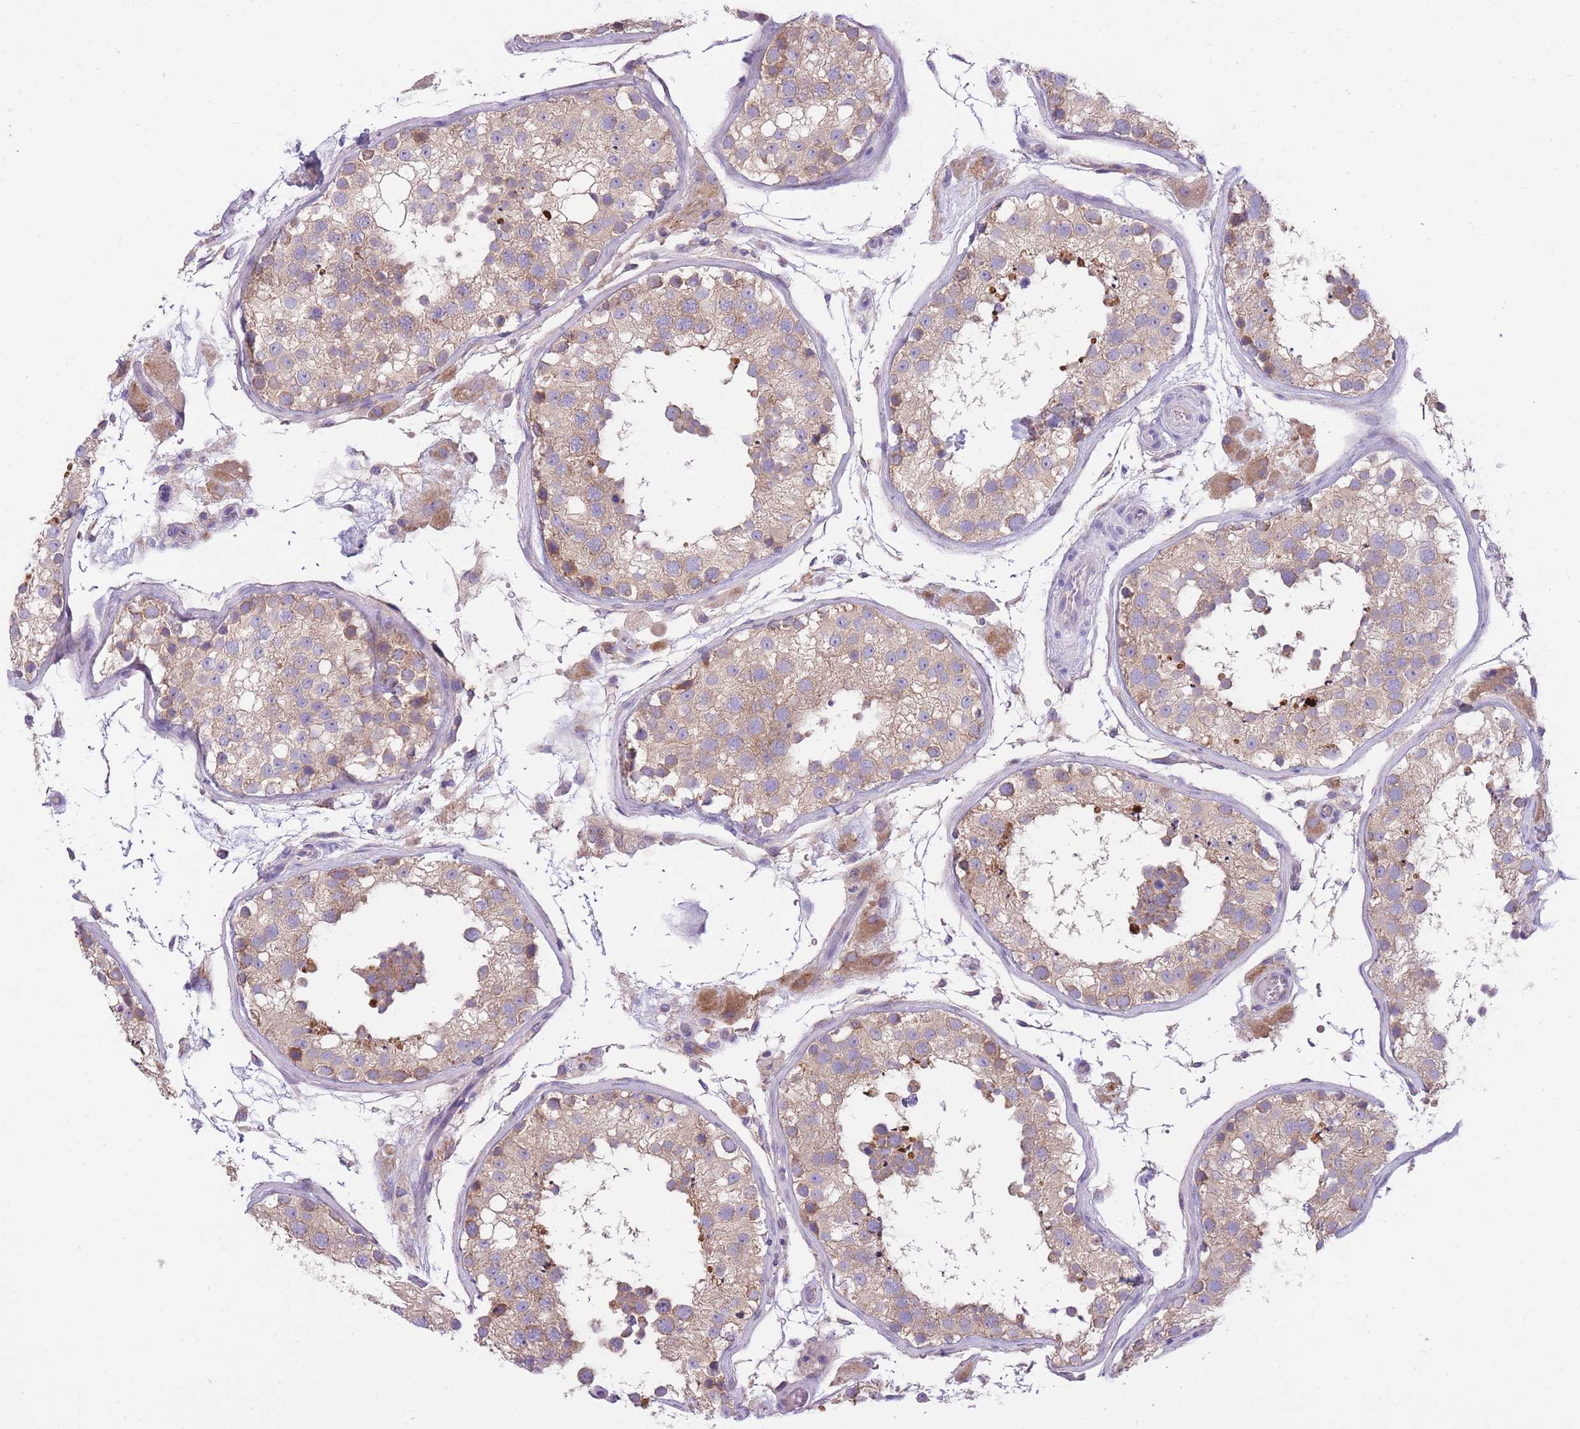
{"staining": {"intensity": "moderate", "quantity": ">75%", "location": "cytoplasmic/membranous"}, "tissue": "testis", "cell_type": "Cells in seminiferous ducts", "image_type": "normal", "snomed": [{"axis": "morphology", "description": "Normal tissue, NOS"}, {"axis": "topography", "description": "Testis"}], "caption": "Cells in seminiferous ducts reveal medium levels of moderate cytoplasmic/membranous positivity in approximately >75% of cells in unremarkable testis.", "gene": "COPG1", "patient": {"sex": "male", "age": 26}}